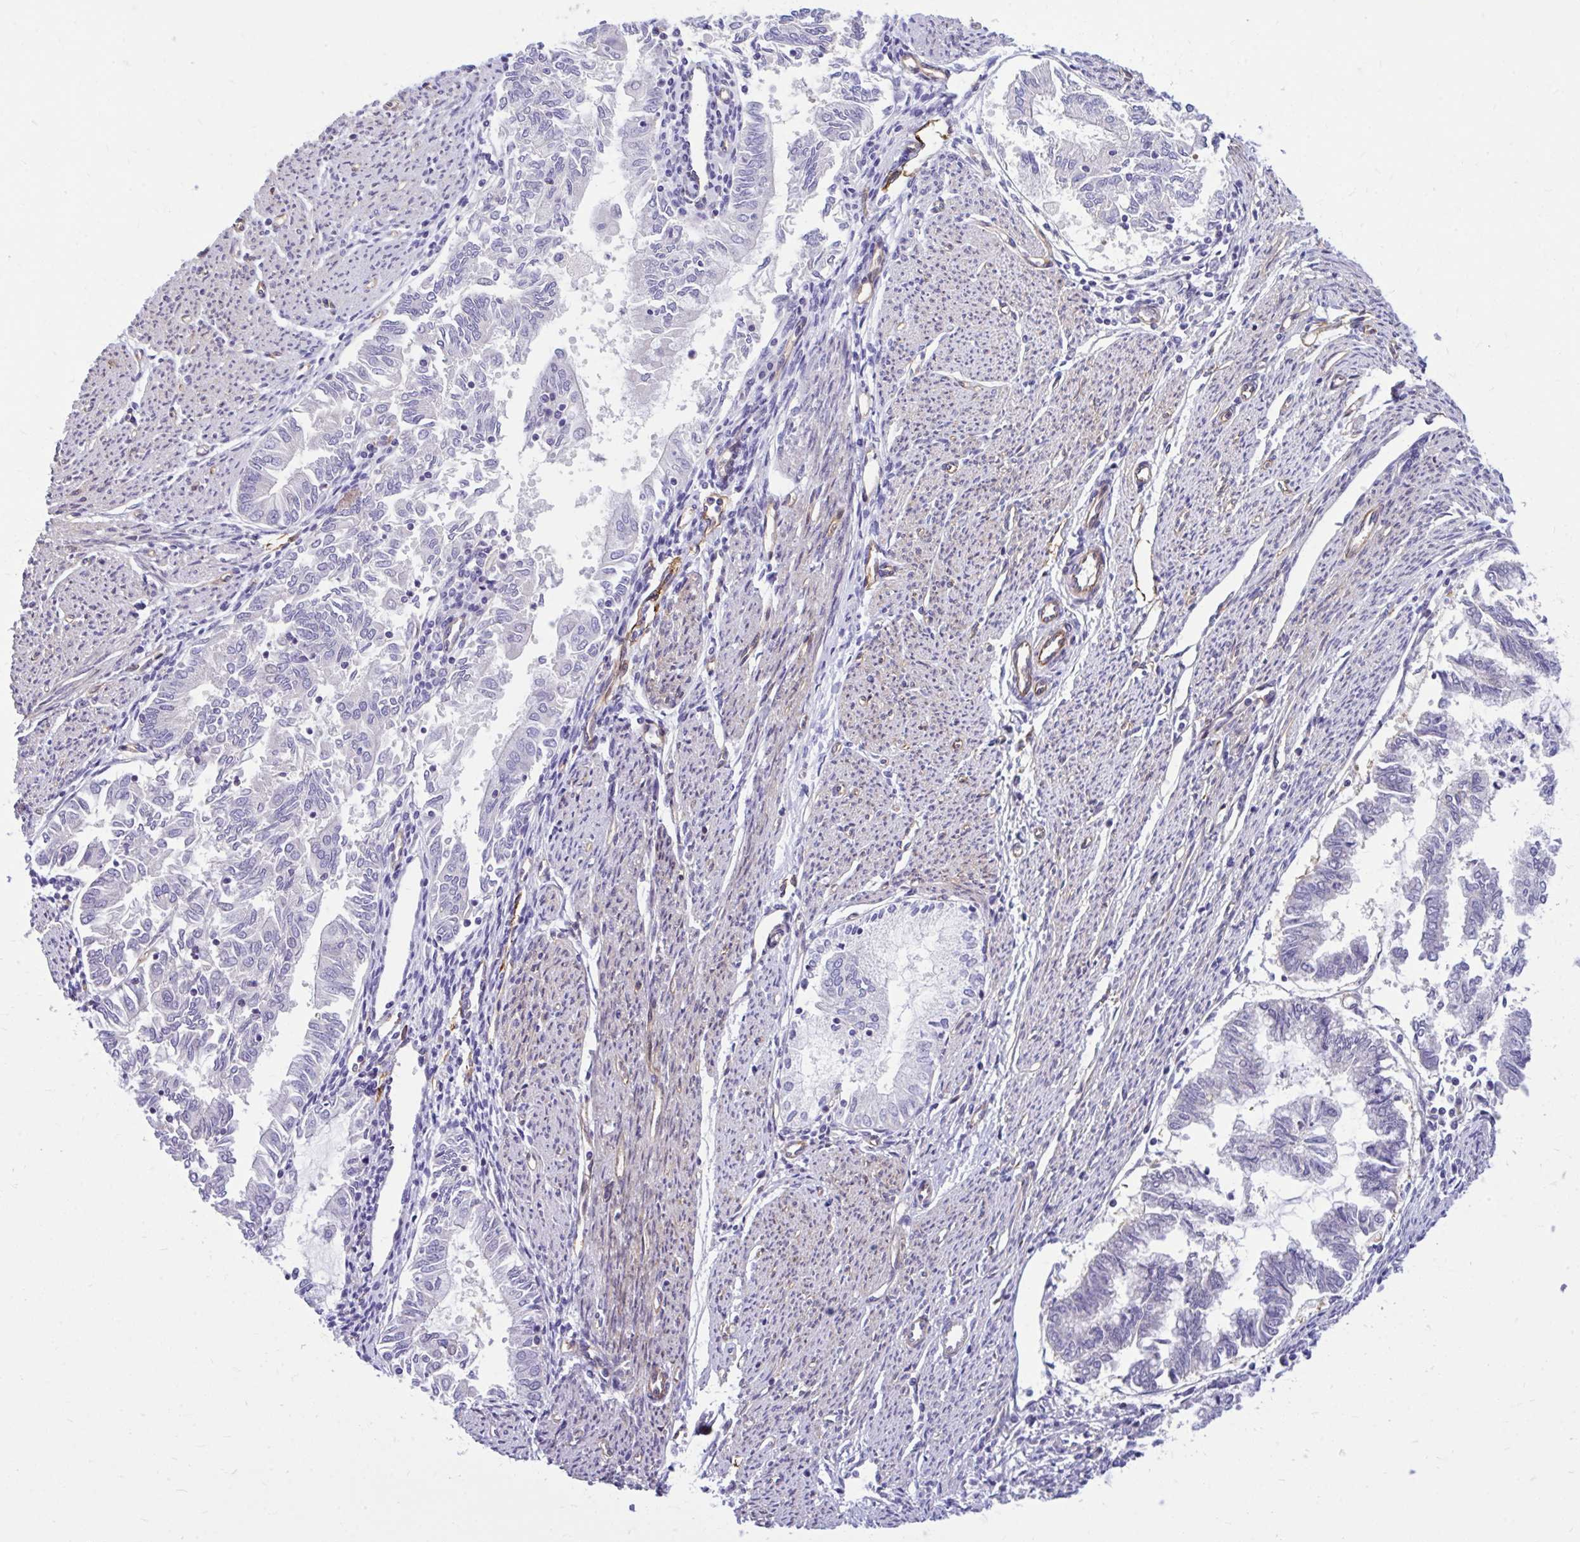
{"staining": {"intensity": "negative", "quantity": "none", "location": "none"}, "tissue": "endometrial cancer", "cell_type": "Tumor cells", "image_type": "cancer", "snomed": [{"axis": "morphology", "description": "Adenocarcinoma, NOS"}, {"axis": "topography", "description": "Endometrium"}], "caption": "Endometrial cancer was stained to show a protein in brown. There is no significant positivity in tumor cells.", "gene": "ESPNL", "patient": {"sex": "female", "age": 79}}